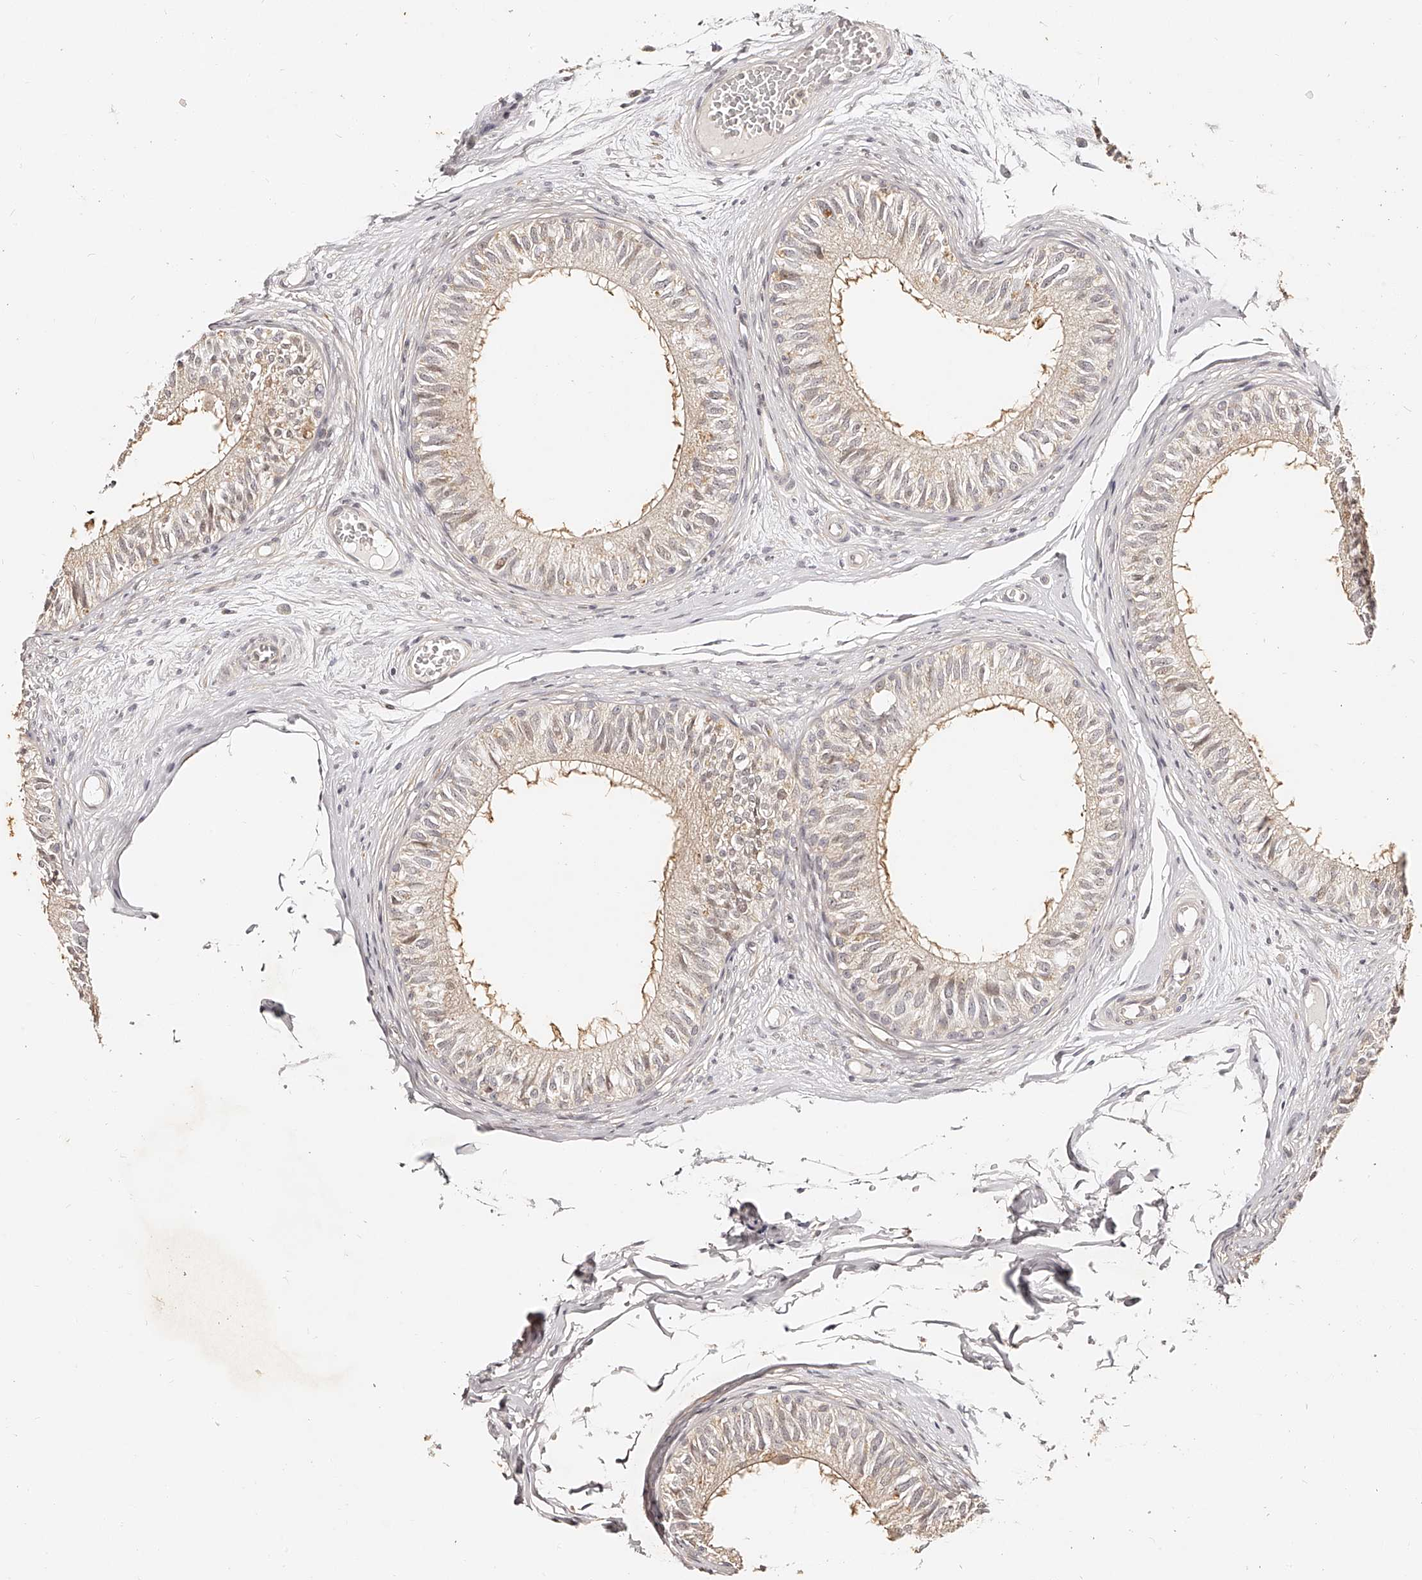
{"staining": {"intensity": "moderate", "quantity": "<25%", "location": "cytoplasmic/membranous,nuclear"}, "tissue": "epididymis", "cell_type": "Glandular cells", "image_type": "normal", "snomed": [{"axis": "morphology", "description": "Normal tissue, NOS"}, {"axis": "morphology", "description": "Seminoma in situ"}, {"axis": "topography", "description": "Testis"}, {"axis": "topography", "description": "Epididymis"}], "caption": "Immunohistochemical staining of normal epididymis displays low levels of moderate cytoplasmic/membranous,nuclear positivity in approximately <25% of glandular cells. (DAB = brown stain, brightfield microscopy at high magnification).", "gene": "ZNF789", "patient": {"sex": "male", "age": 28}}